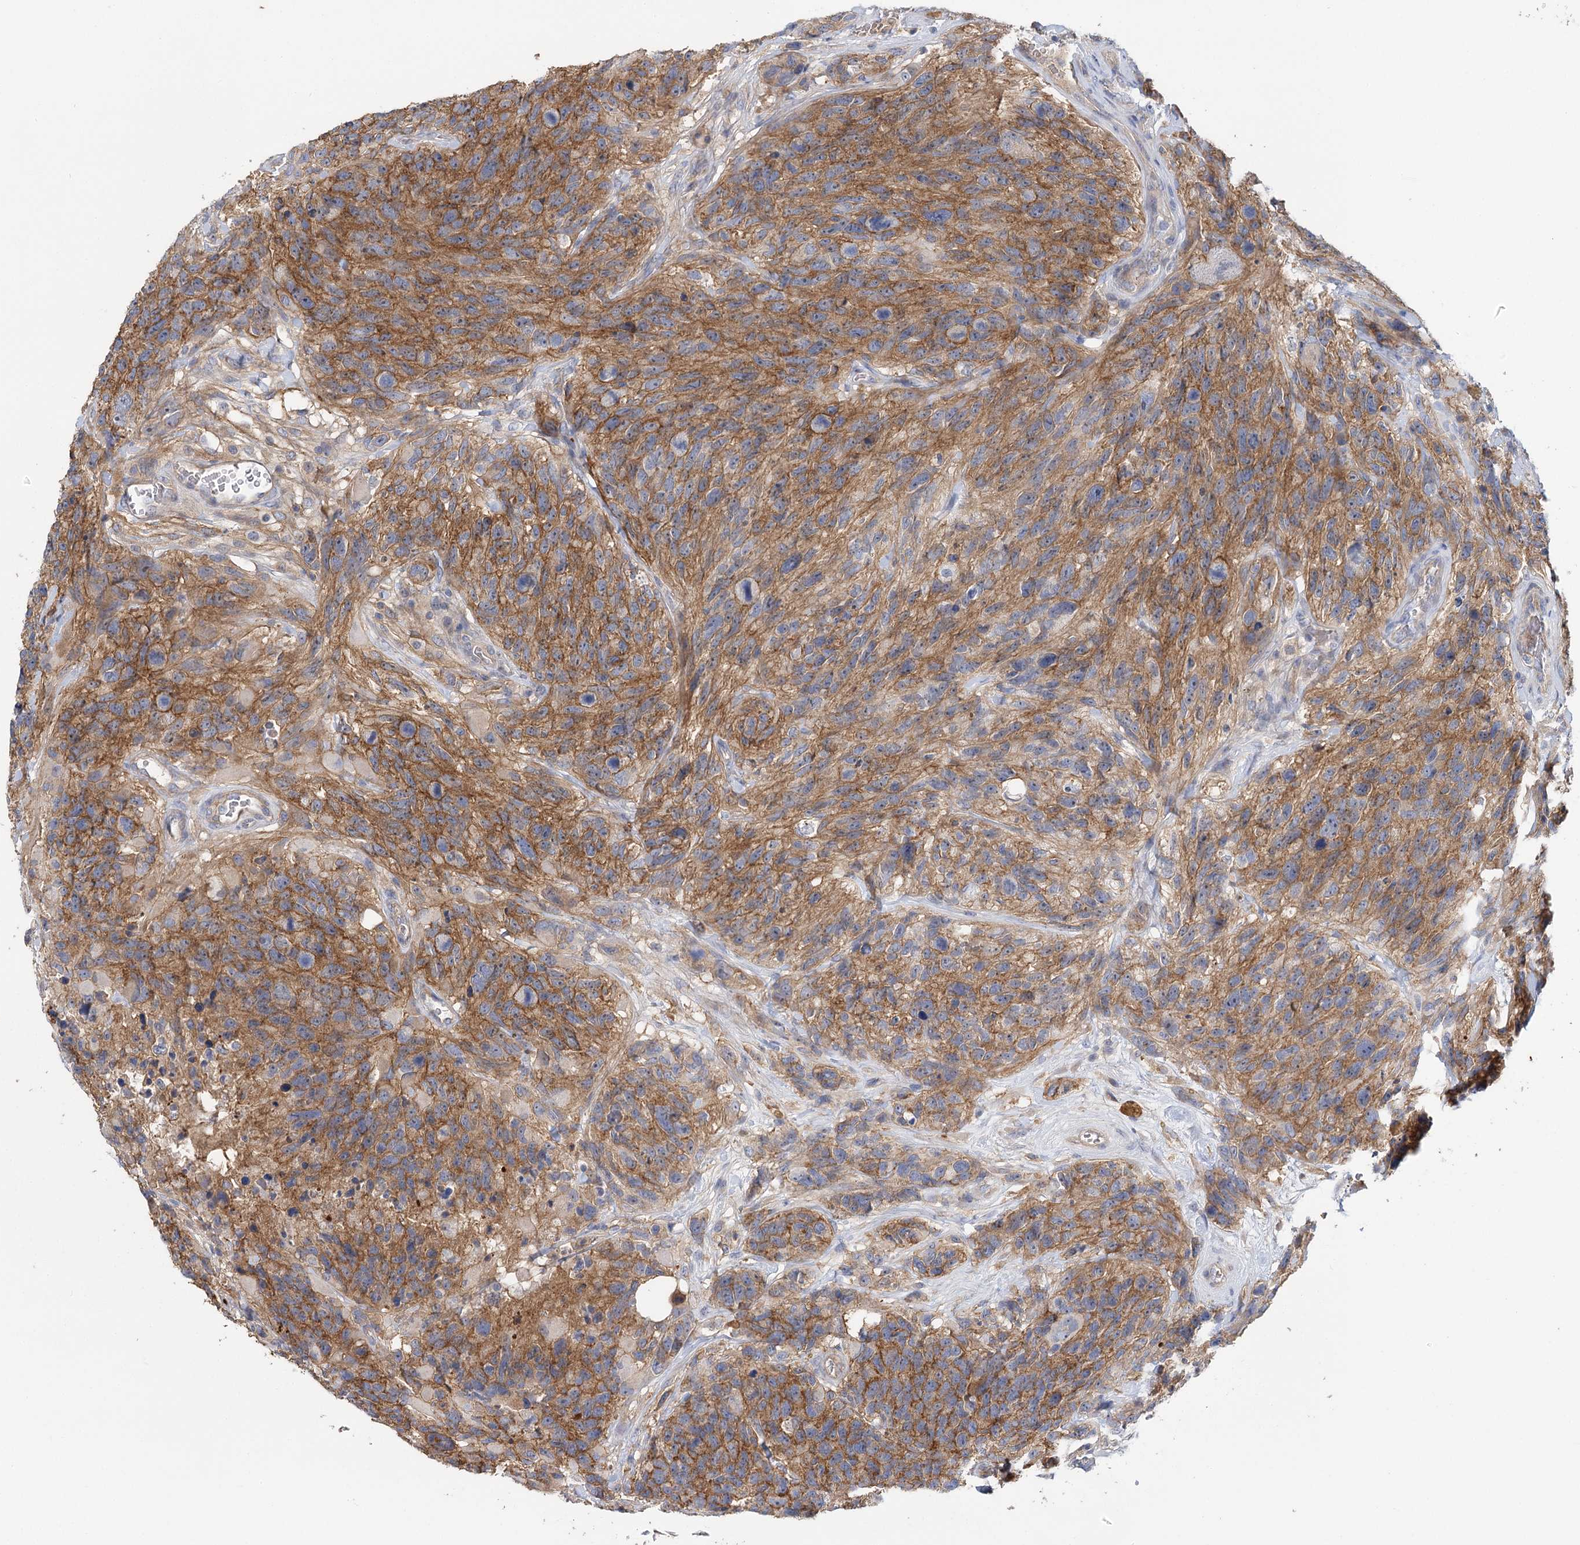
{"staining": {"intensity": "weak", "quantity": "25%-75%", "location": "cytoplasmic/membranous"}, "tissue": "glioma", "cell_type": "Tumor cells", "image_type": "cancer", "snomed": [{"axis": "morphology", "description": "Glioma, malignant, High grade"}, {"axis": "topography", "description": "Brain"}], "caption": "Immunohistochemistry micrograph of human malignant glioma (high-grade) stained for a protein (brown), which reveals low levels of weak cytoplasmic/membranous expression in about 25%-75% of tumor cells.", "gene": "EPB41L5", "patient": {"sex": "male", "age": 69}}